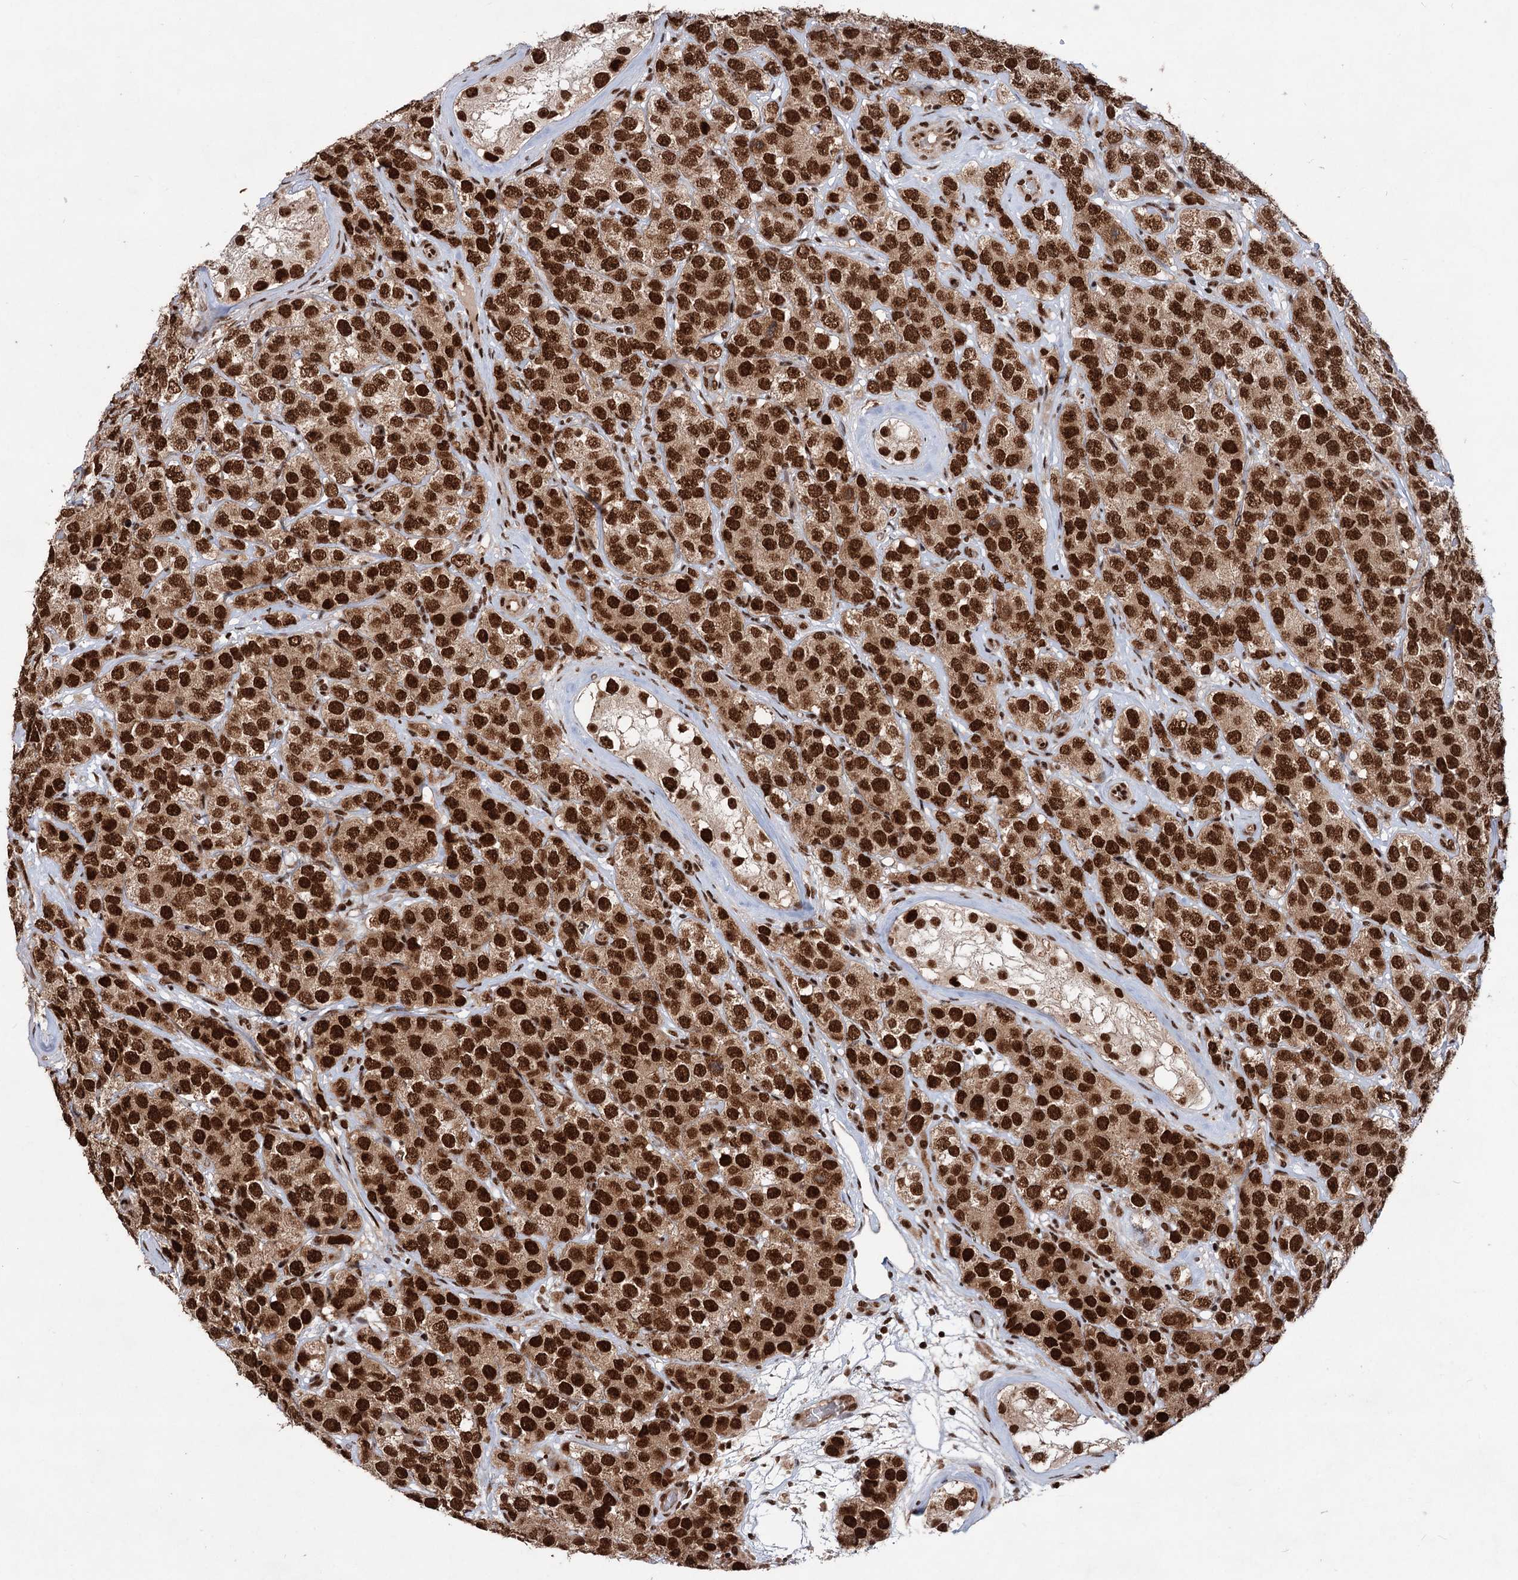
{"staining": {"intensity": "strong", "quantity": ">75%", "location": "nuclear"}, "tissue": "testis cancer", "cell_type": "Tumor cells", "image_type": "cancer", "snomed": [{"axis": "morphology", "description": "Seminoma, NOS"}, {"axis": "topography", "description": "Testis"}], "caption": "This is an image of IHC staining of testis cancer, which shows strong positivity in the nuclear of tumor cells.", "gene": "MAML1", "patient": {"sex": "male", "age": 28}}